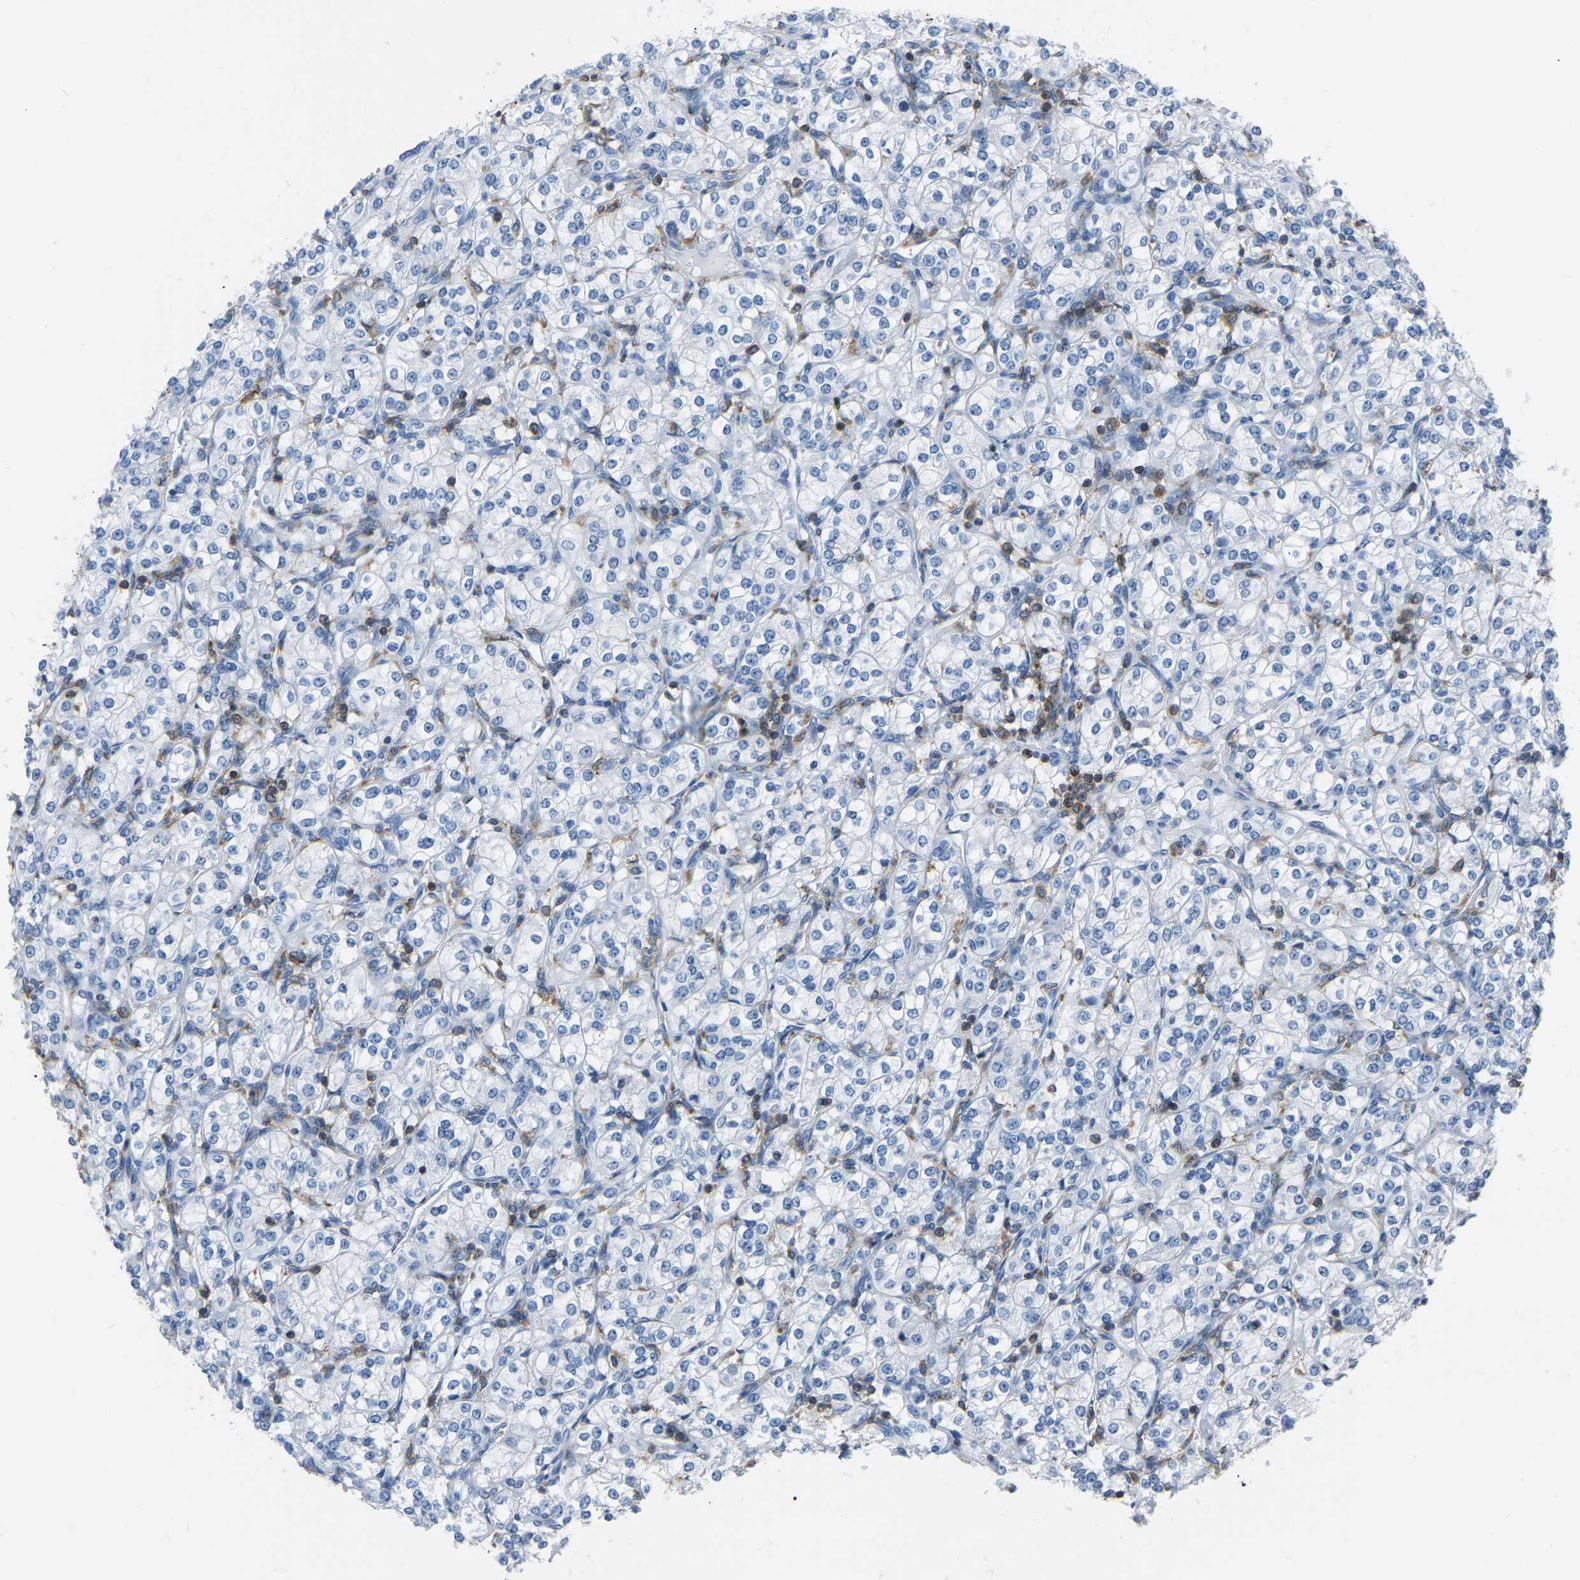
{"staining": {"intensity": "negative", "quantity": "none", "location": "none"}, "tissue": "renal cancer", "cell_type": "Tumor cells", "image_type": "cancer", "snomed": [{"axis": "morphology", "description": "Adenocarcinoma, NOS"}, {"axis": "topography", "description": "Kidney"}], "caption": "High magnification brightfield microscopy of renal cancer stained with DAB (brown) and counterstained with hematoxylin (blue): tumor cells show no significant expression.", "gene": "ARHGAP45", "patient": {"sex": "male", "age": 77}}